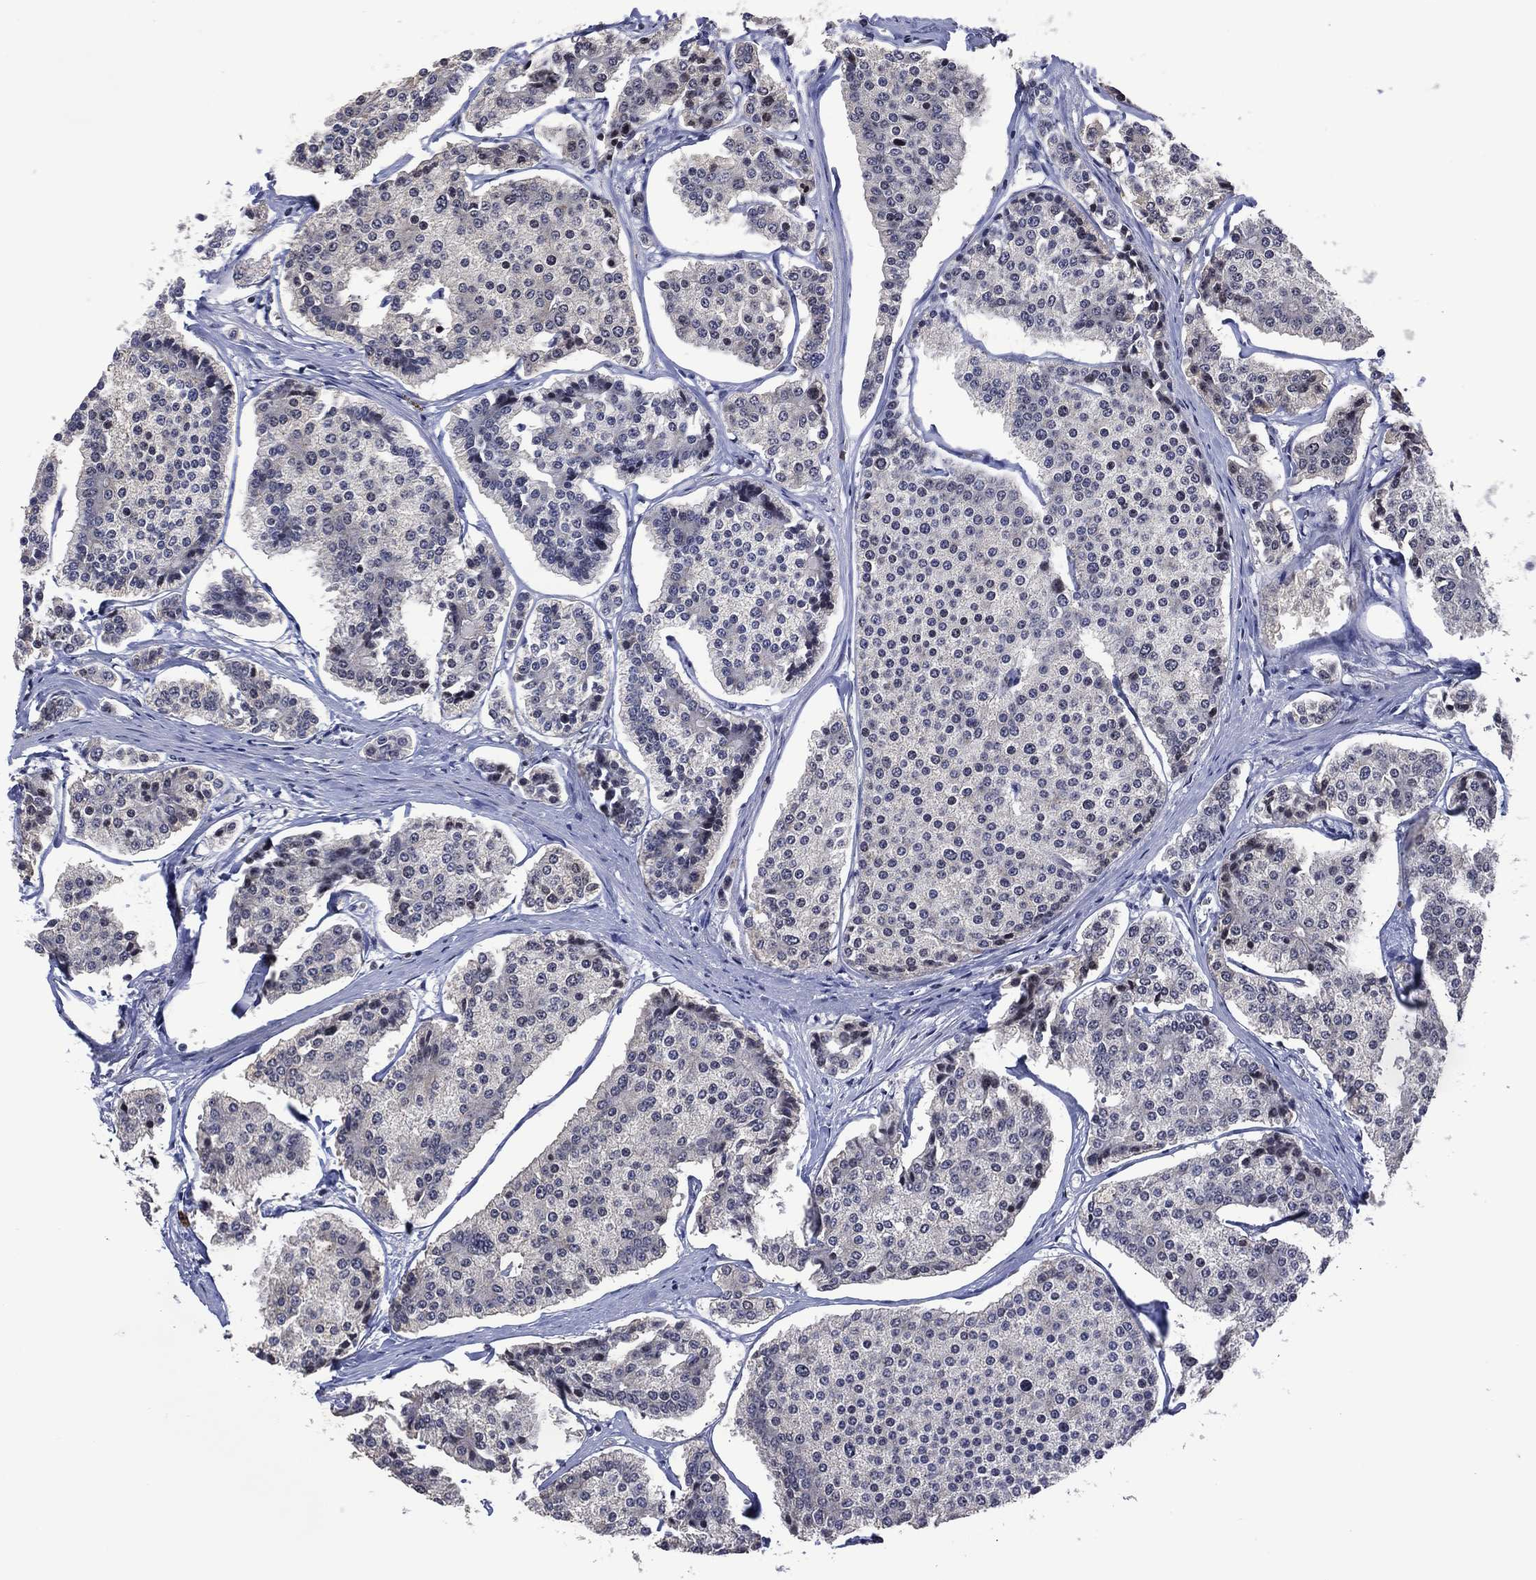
{"staining": {"intensity": "negative", "quantity": "none", "location": "none"}, "tissue": "carcinoid", "cell_type": "Tumor cells", "image_type": "cancer", "snomed": [{"axis": "morphology", "description": "Carcinoid, malignant, NOS"}, {"axis": "topography", "description": "Small intestine"}], "caption": "Carcinoid was stained to show a protein in brown. There is no significant positivity in tumor cells.", "gene": "USP26", "patient": {"sex": "female", "age": 65}}